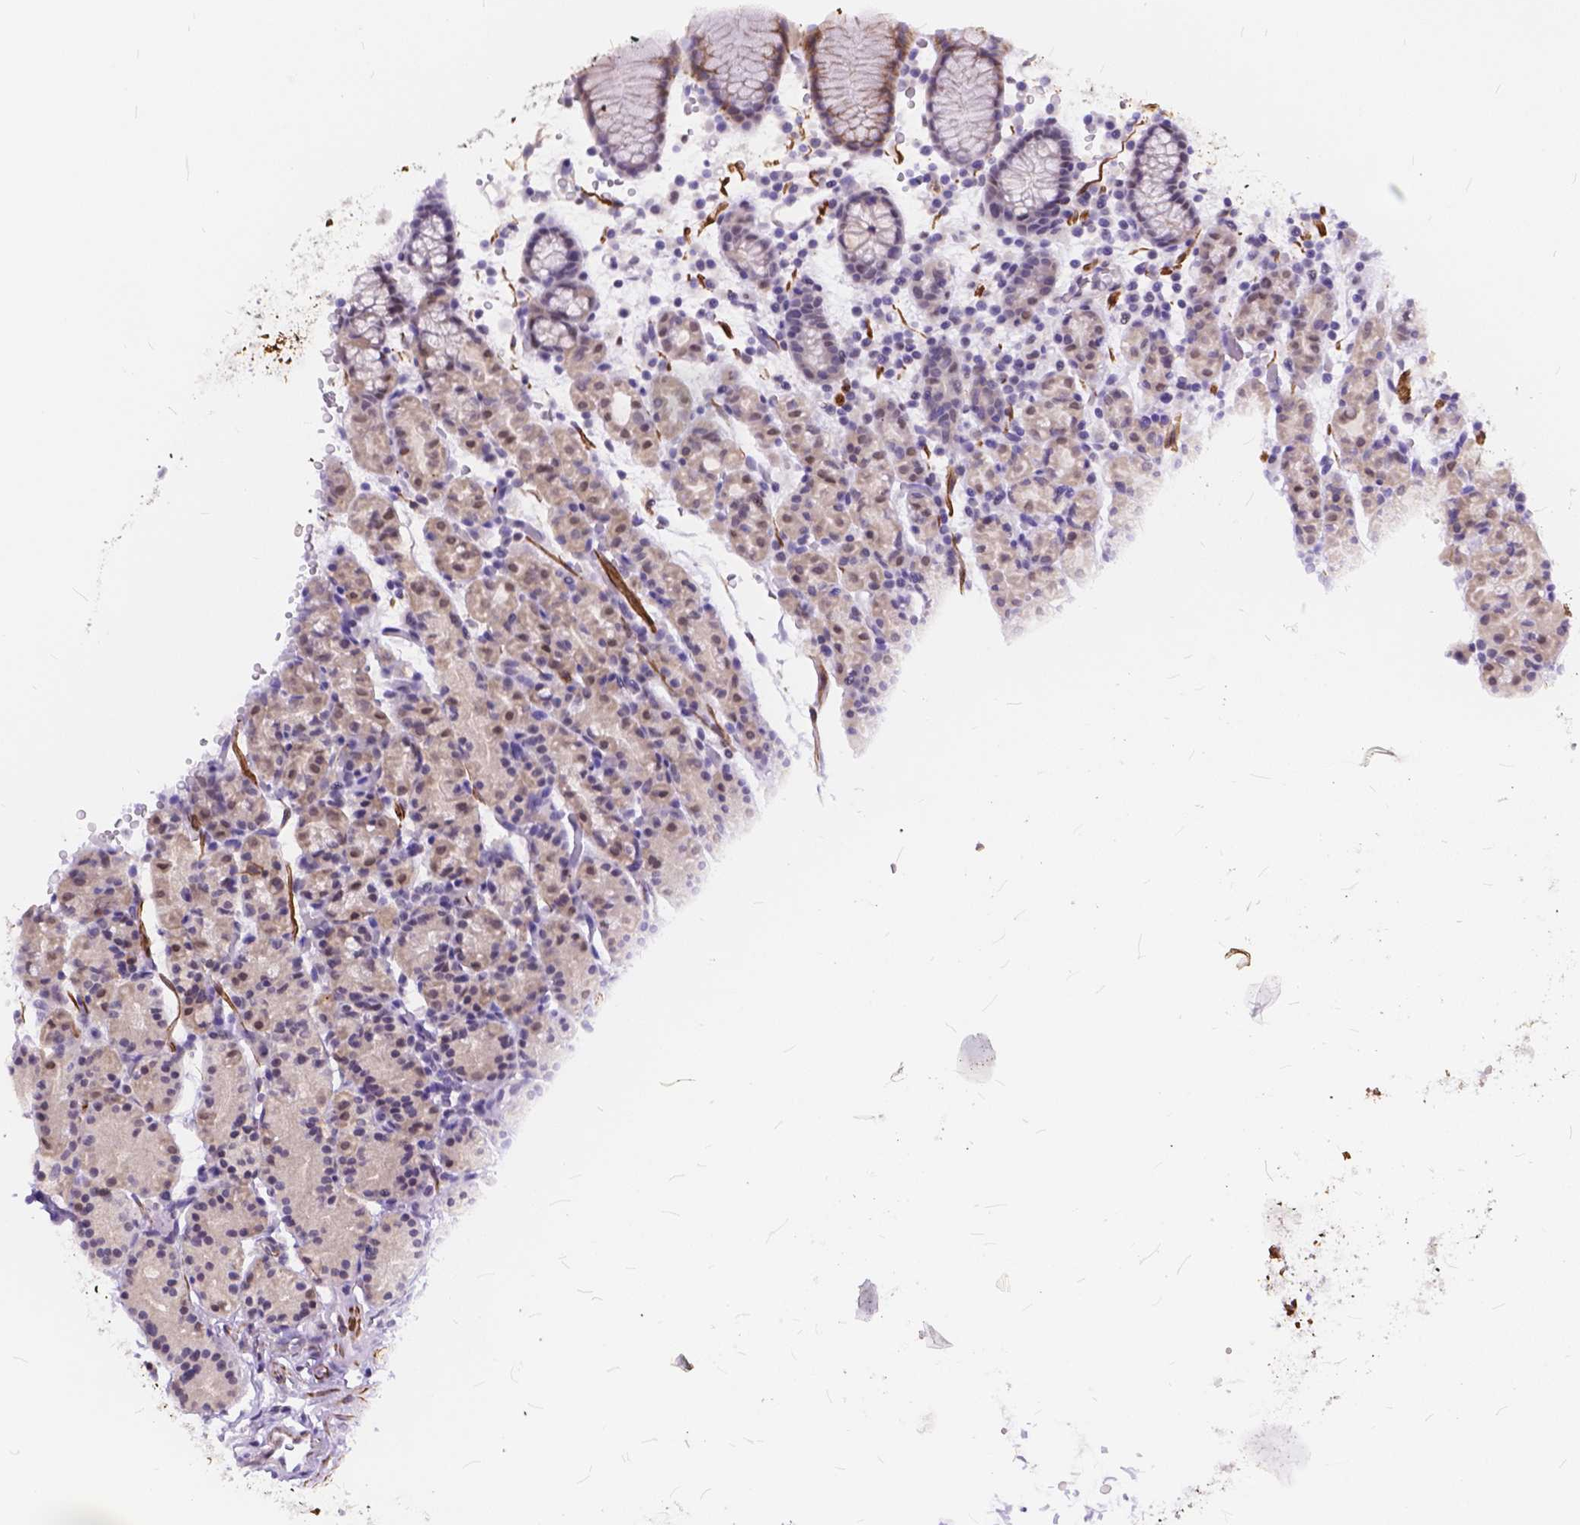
{"staining": {"intensity": "strong", "quantity": "<25%", "location": "cytoplasmic/membranous"}, "tissue": "stomach", "cell_type": "Glandular cells", "image_type": "normal", "snomed": [{"axis": "morphology", "description": "Normal tissue, NOS"}, {"axis": "topography", "description": "Stomach, upper"}, {"axis": "topography", "description": "Stomach"}], "caption": "DAB (3,3'-diaminobenzidine) immunohistochemical staining of normal stomach shows strong cytoplasmic/membranous protein expression in about <25% of glandular cells.", "gene": "MAN2C1", "patient": {"sex": "male", "age": 62}}